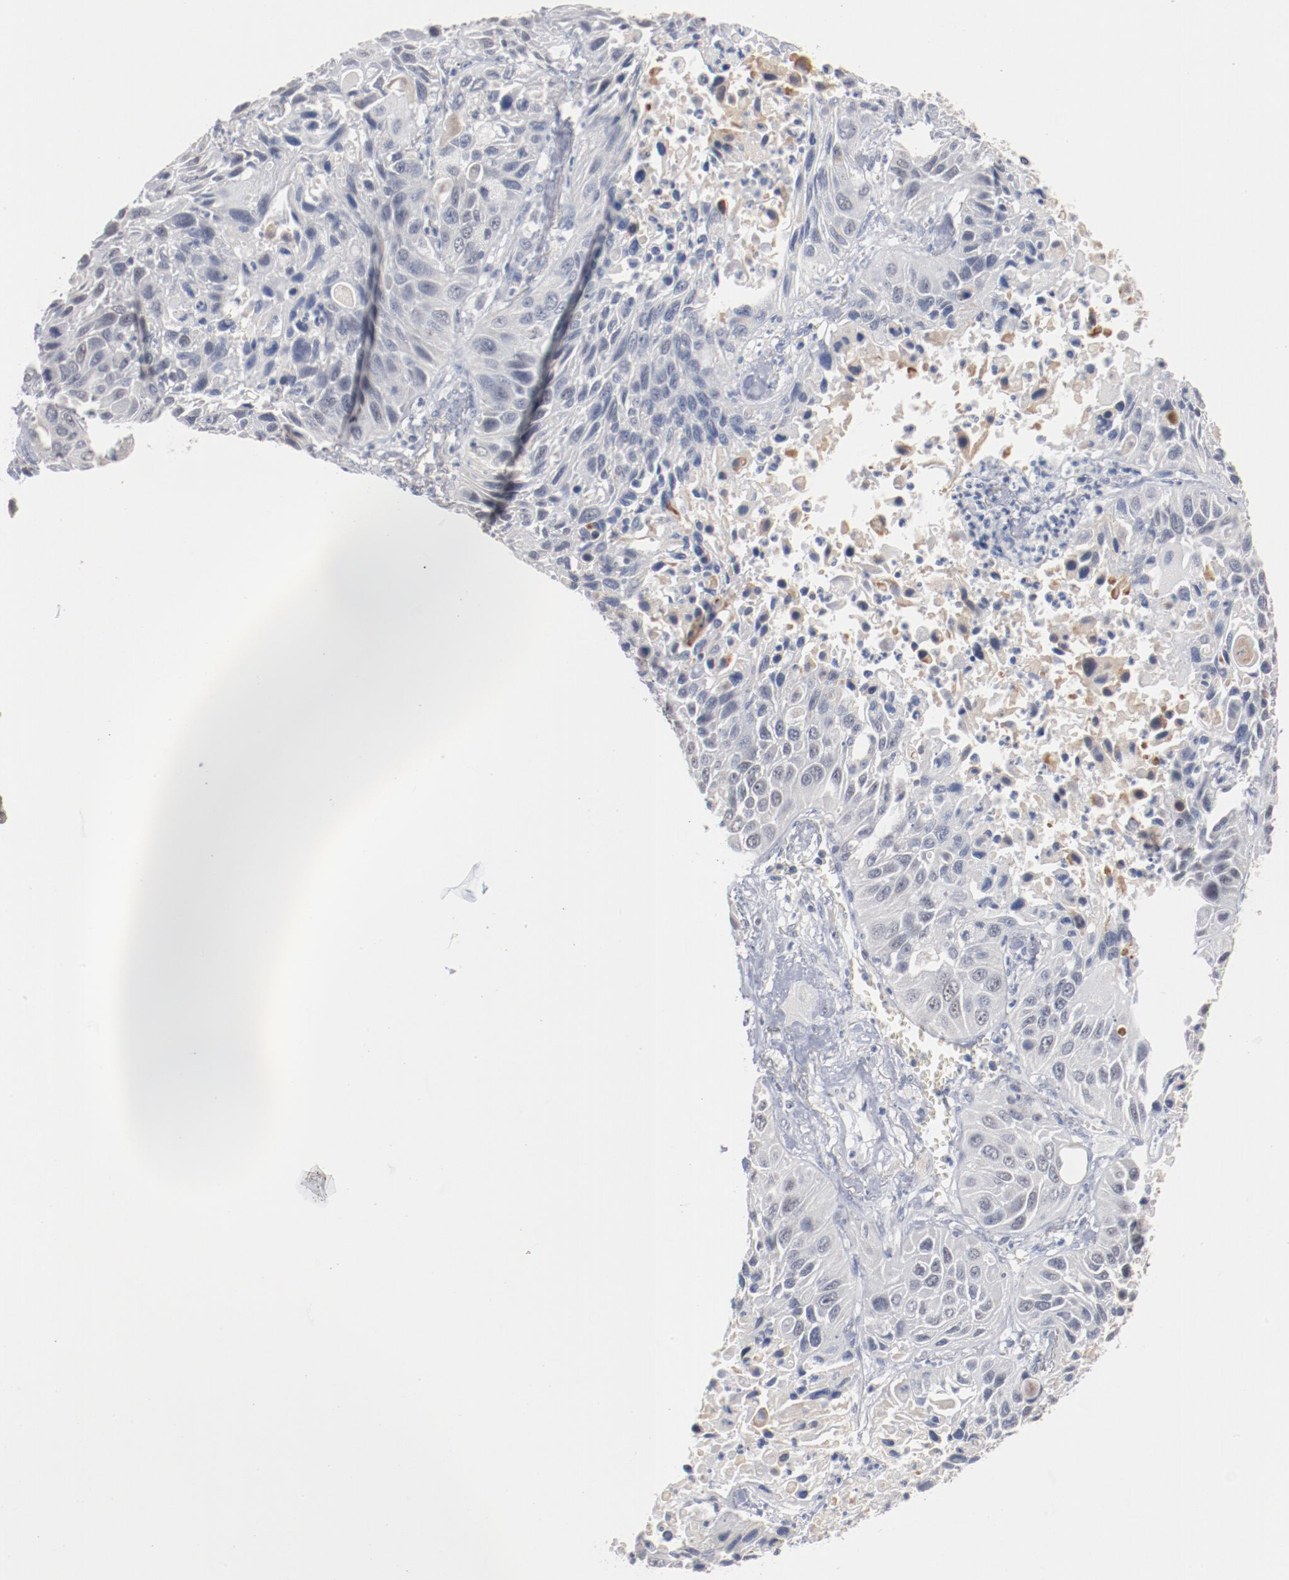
{"staining": {"intensity": "negative", "quantity": "none", "location": "none"}, "tissue": "lung cancer", "cell_type": "Tumor cells", "image_type": "cancer", "snomed": [{"axis": "morphology", "description": "Squamous cell carcinoma, NOS"}, {"axis": "topography", "description": "Lung"}], "caption": "Photomicrograph shows no significant protein staining in tumor cells of squamous cell carcinoma (lung). The staining is performed using DAB brown chromogen with nuclei counter-stained in using hematoxylin.", "gene": "ERICH1", "patient": {"sex": "female", "age": 76}}